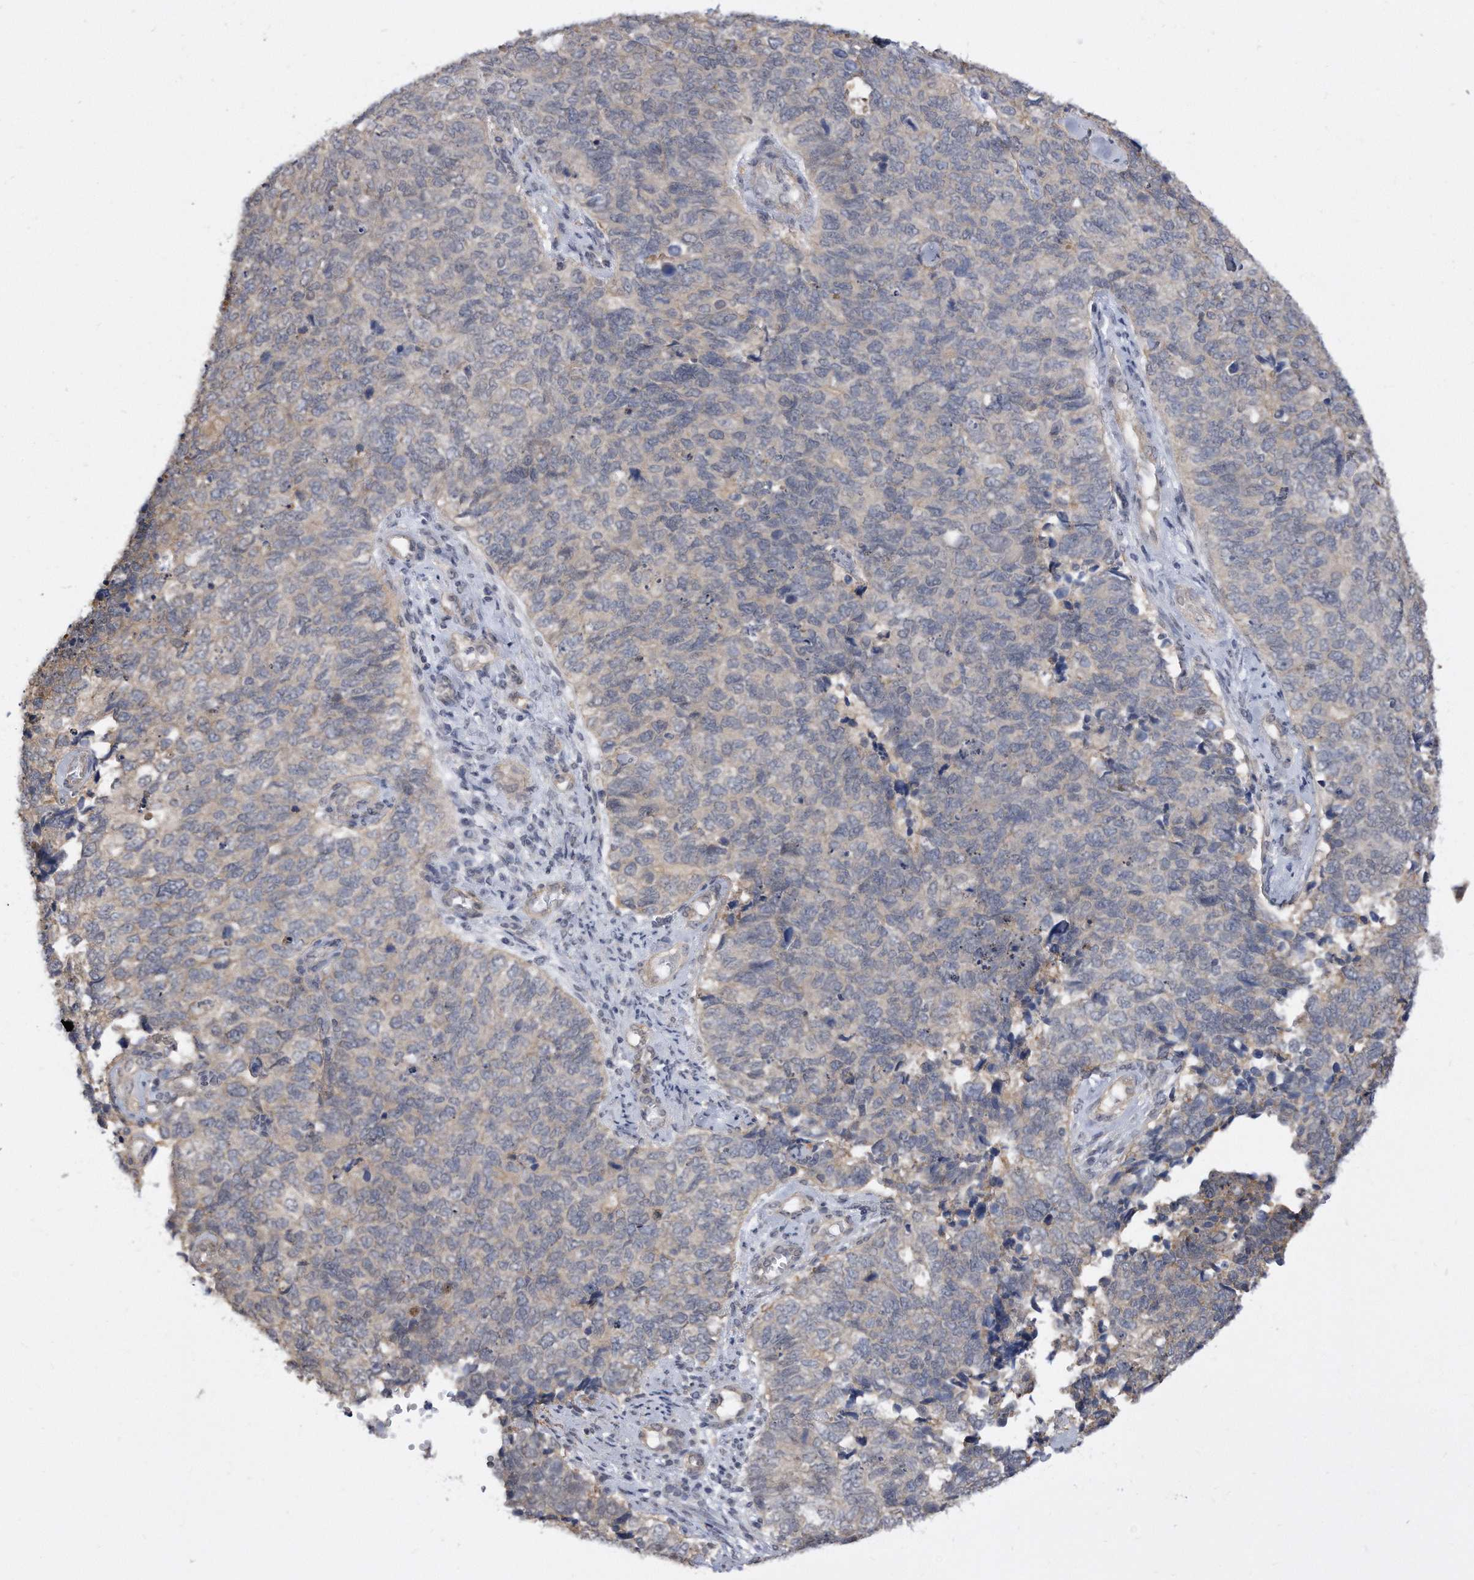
{"staining": {"intensity": "negative", "quantity": "none", "location": "none"}, "tissue": "cervical cancer", "cell_type": "Tumor cells", "image_type": "cancer", "snomed": [{"axis": "morphology", "description": "Squamous cell carcinoma, NOS"}, {"axis": "topography", "description": "Cervix"}], "caption": "This micrograph is of cervical squamous cell carcinoma stained with immunohistochemistry (IHC) to label a protein in brown with the nuclei are counter-stained blue. There is no staining in tumor cells.", "gene": "TCP1", "patient": {"sex": "female", "age": 63}}